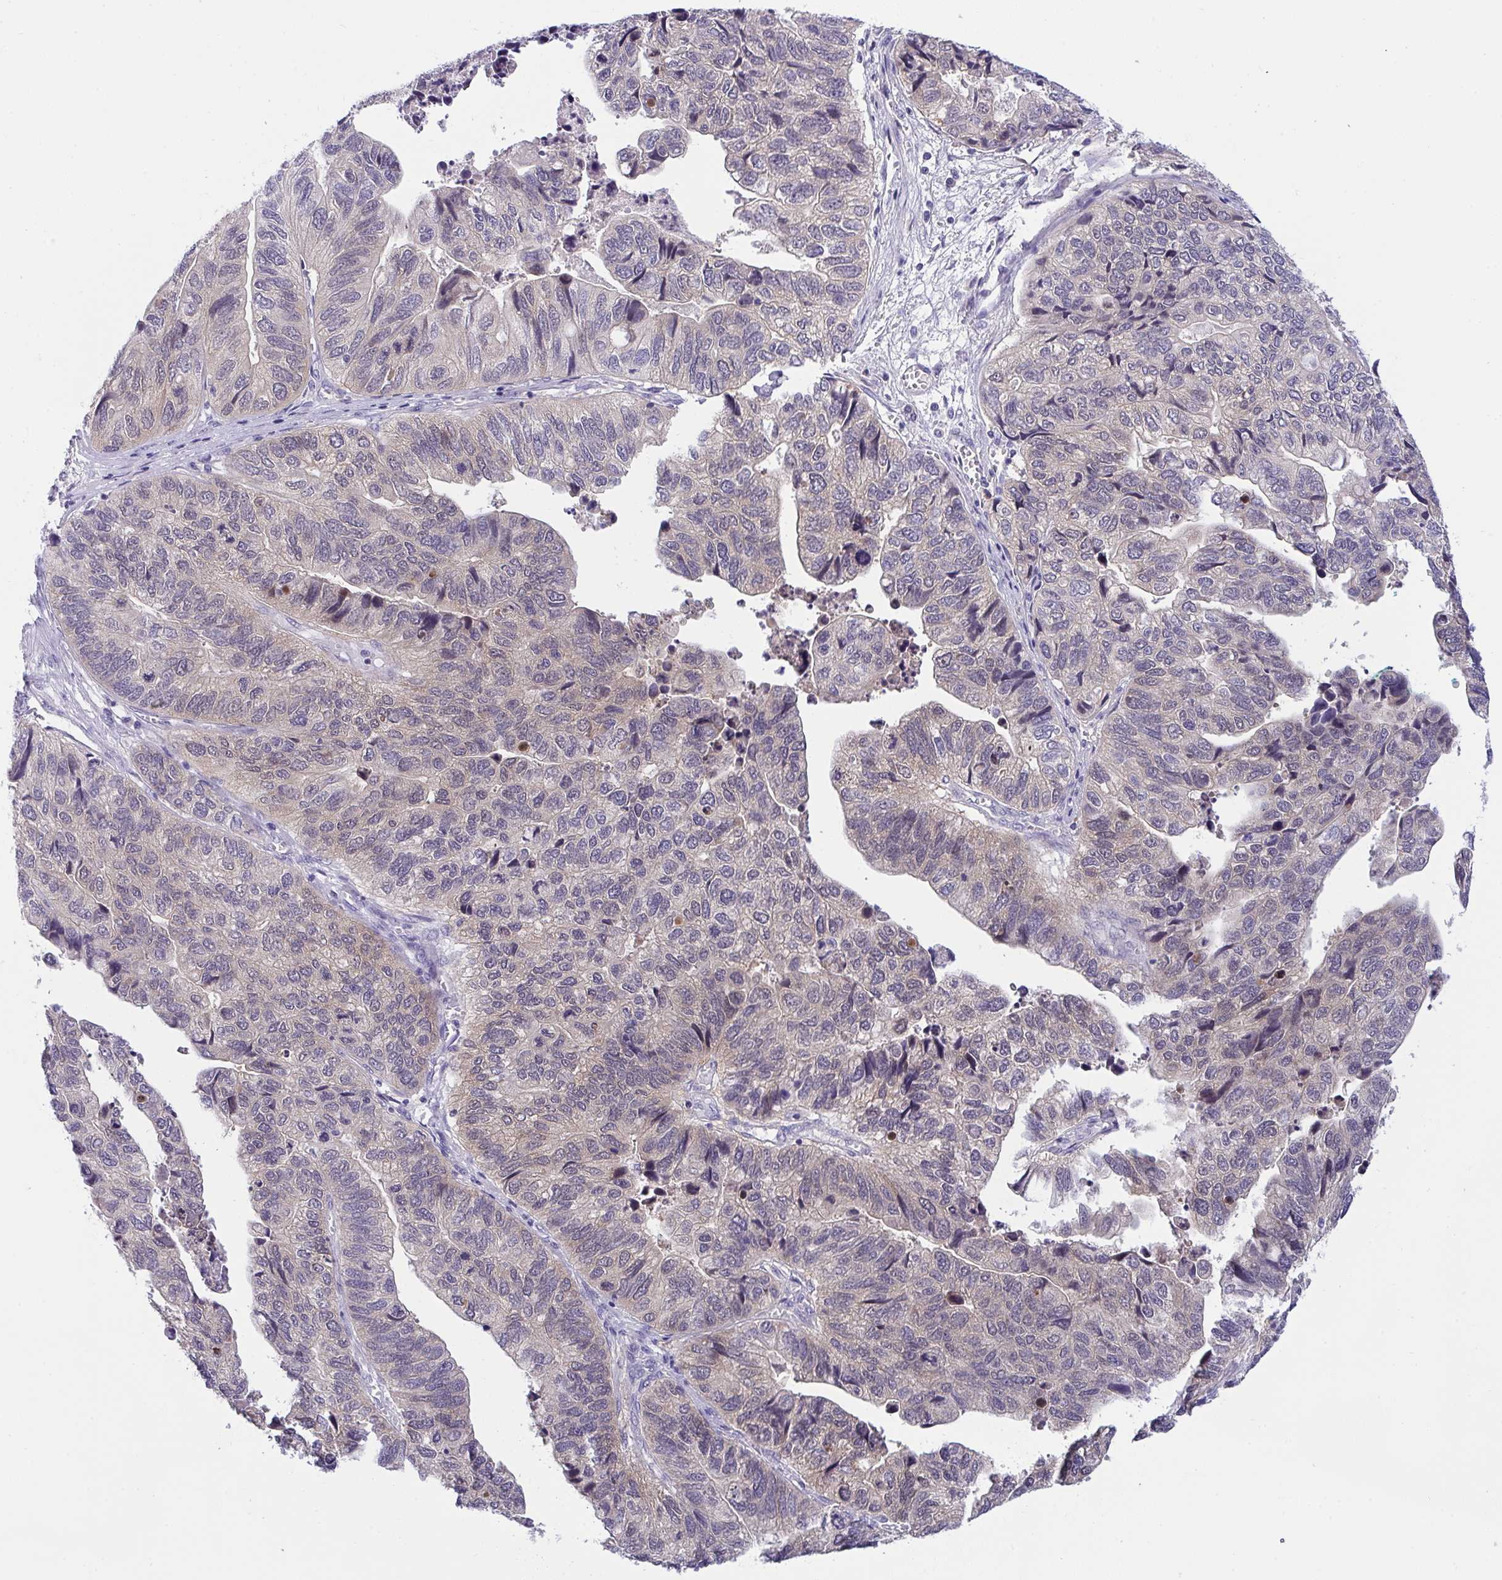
{"staining": {"intensity": "weak", "quantity": "25%-75%", "location": "cytoplasmic/membranous"}, "tissue": "stomach cancer", "cell_type": "Tumor cells", "image_type": "cancer", "snomed": [{"axis": "morphology", "description": "Adenocarcinoma, NOS"}, {"axis": "topography", "description": "Stomach, upper"}], "caption": "Approximately 25%-75% of tumor cells in human adenocarcinoma (stomach) display weak cytoplasmic/membranous protein positivity as visualized by brown immunohistochemical staining.", "gene": "HOXD12", "patient": {"sex": "female", "age": 67}}